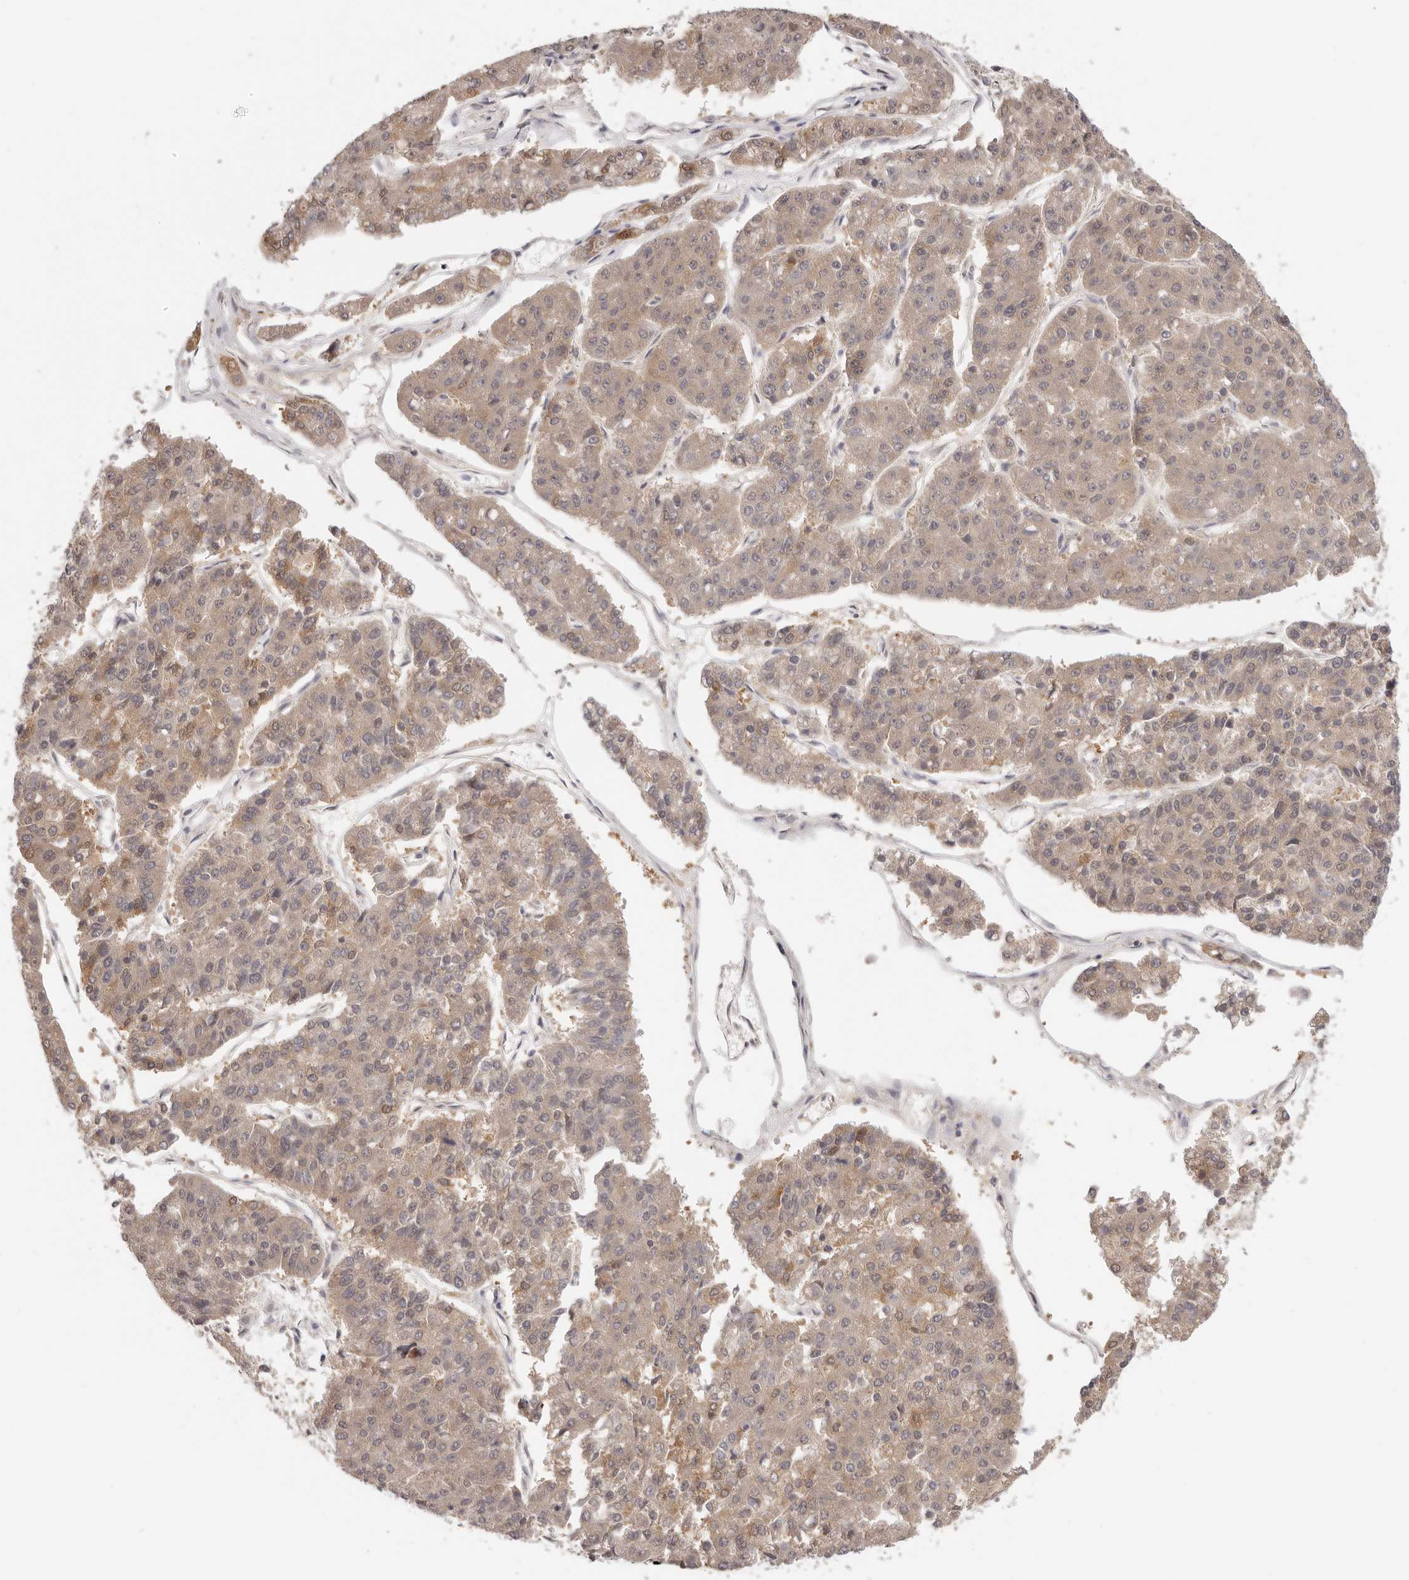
{"staining": {"intensity": "moderate", "quantity": "25%-75%", "location": "cytoplasmic/membranous"}, "tissue": "pancreatic cancer", "cell_type": "Tumor cells", "image_type": "cancer", "snomed": [{"axis": "morphology", "description": "Adenocarcinoma, NOS"}, {"axis": "topography", "description": "Pancreas"}], "caption": "Human pancreatic cancer stained for a protein (brown) exhibits moderate cytoplasmic/membranous positive expression in approximately 25%-75% of tumor cells.", "gene": "GGPS1", "patient": {"sex": "male", "age": 50}}